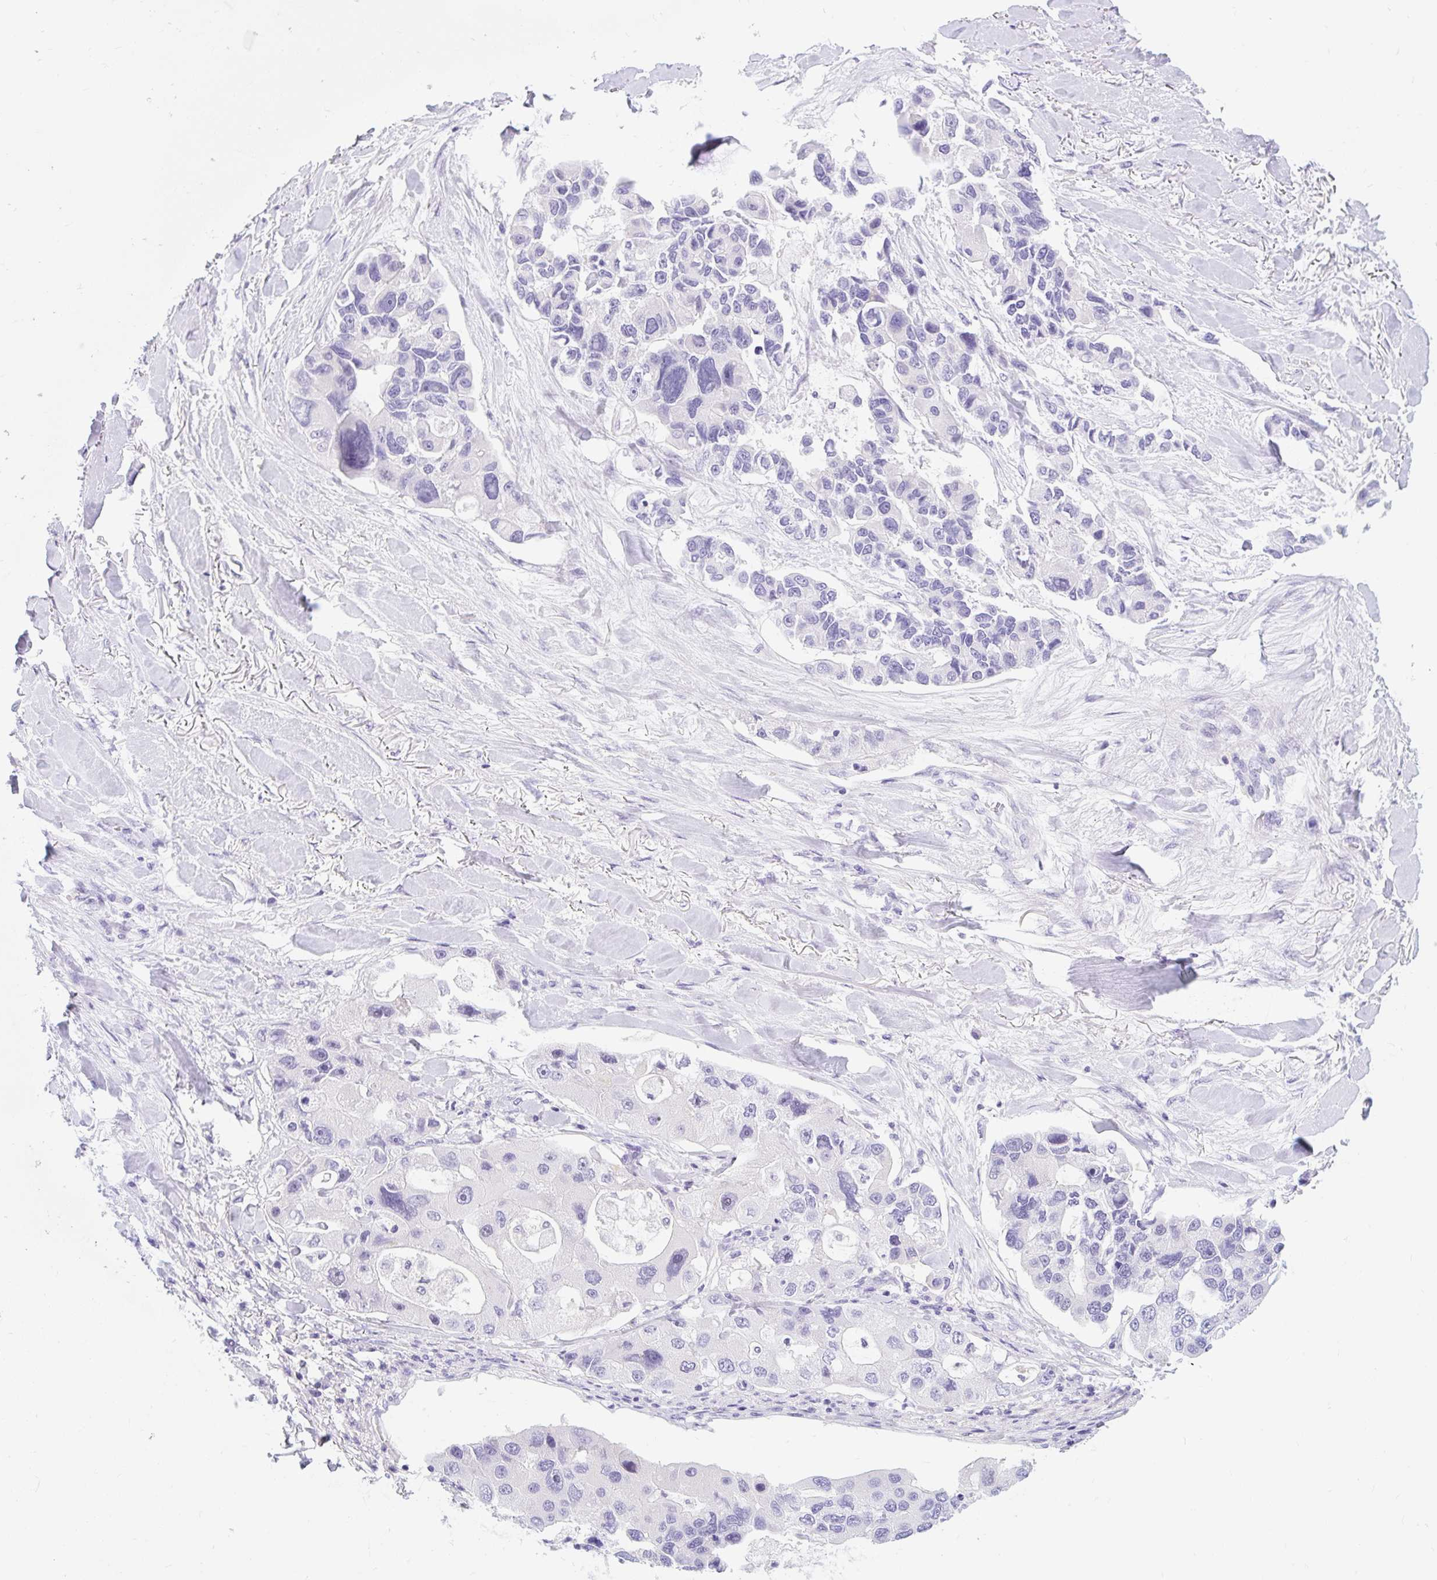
{"staining": {"intensity": "negative", "quantity": "none", "location": "none"}, "tissue": "lung cancer", "cell_type": "Tumor cells", "image_type": "cancer", "snomed": [{"axis": "morphology", "description": "Adenocarcinoma, NOS"}, {"axis": "topography", "description": "Lung"}], "caption": "Lung cancer (adenocarcinoma) was stained to show a protein in brown. There is no significant expression in tumor cells.", "gene": "SLC28A1", "patient": {"sex": "female", "age": 54}}